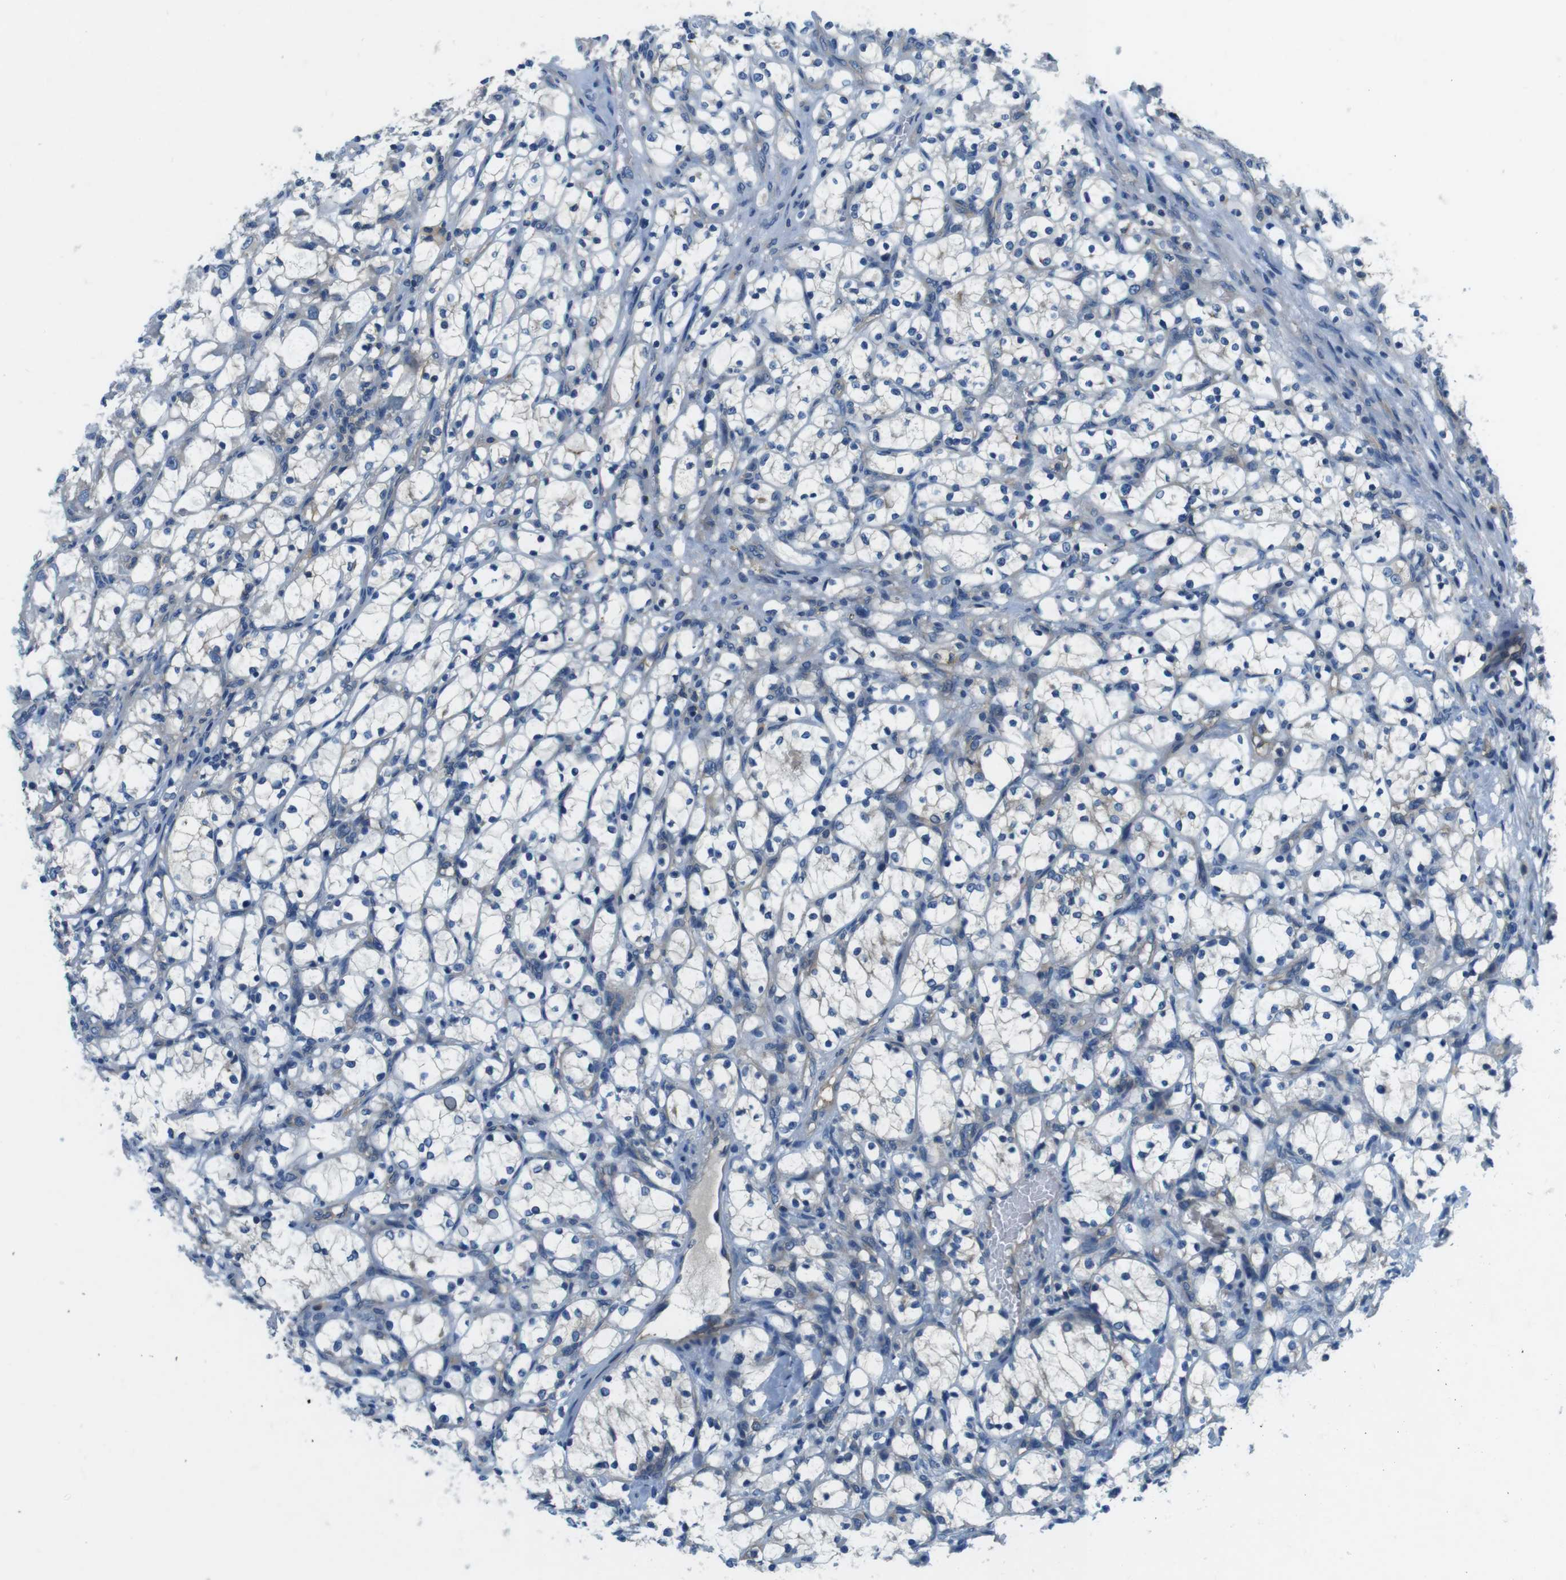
{"staining": {"intensity": "negative", "quantity": "none", "location": "none"}, "tissue": "renal cancer", "cell_type": "Tumor cells", "image_type": "cancer", "snomed": [{"axis": "morphology", "description": "Adenocarcinoma, NOS"}, {"axis": "topography", "description": "Kidney"}], "caption": "The micrograph reveals no significant positivity in tumor cells of renal cancer (adenocarcinoma).", "gene": "DENND4C", "patient": {"sex": "female", "age": 69}}